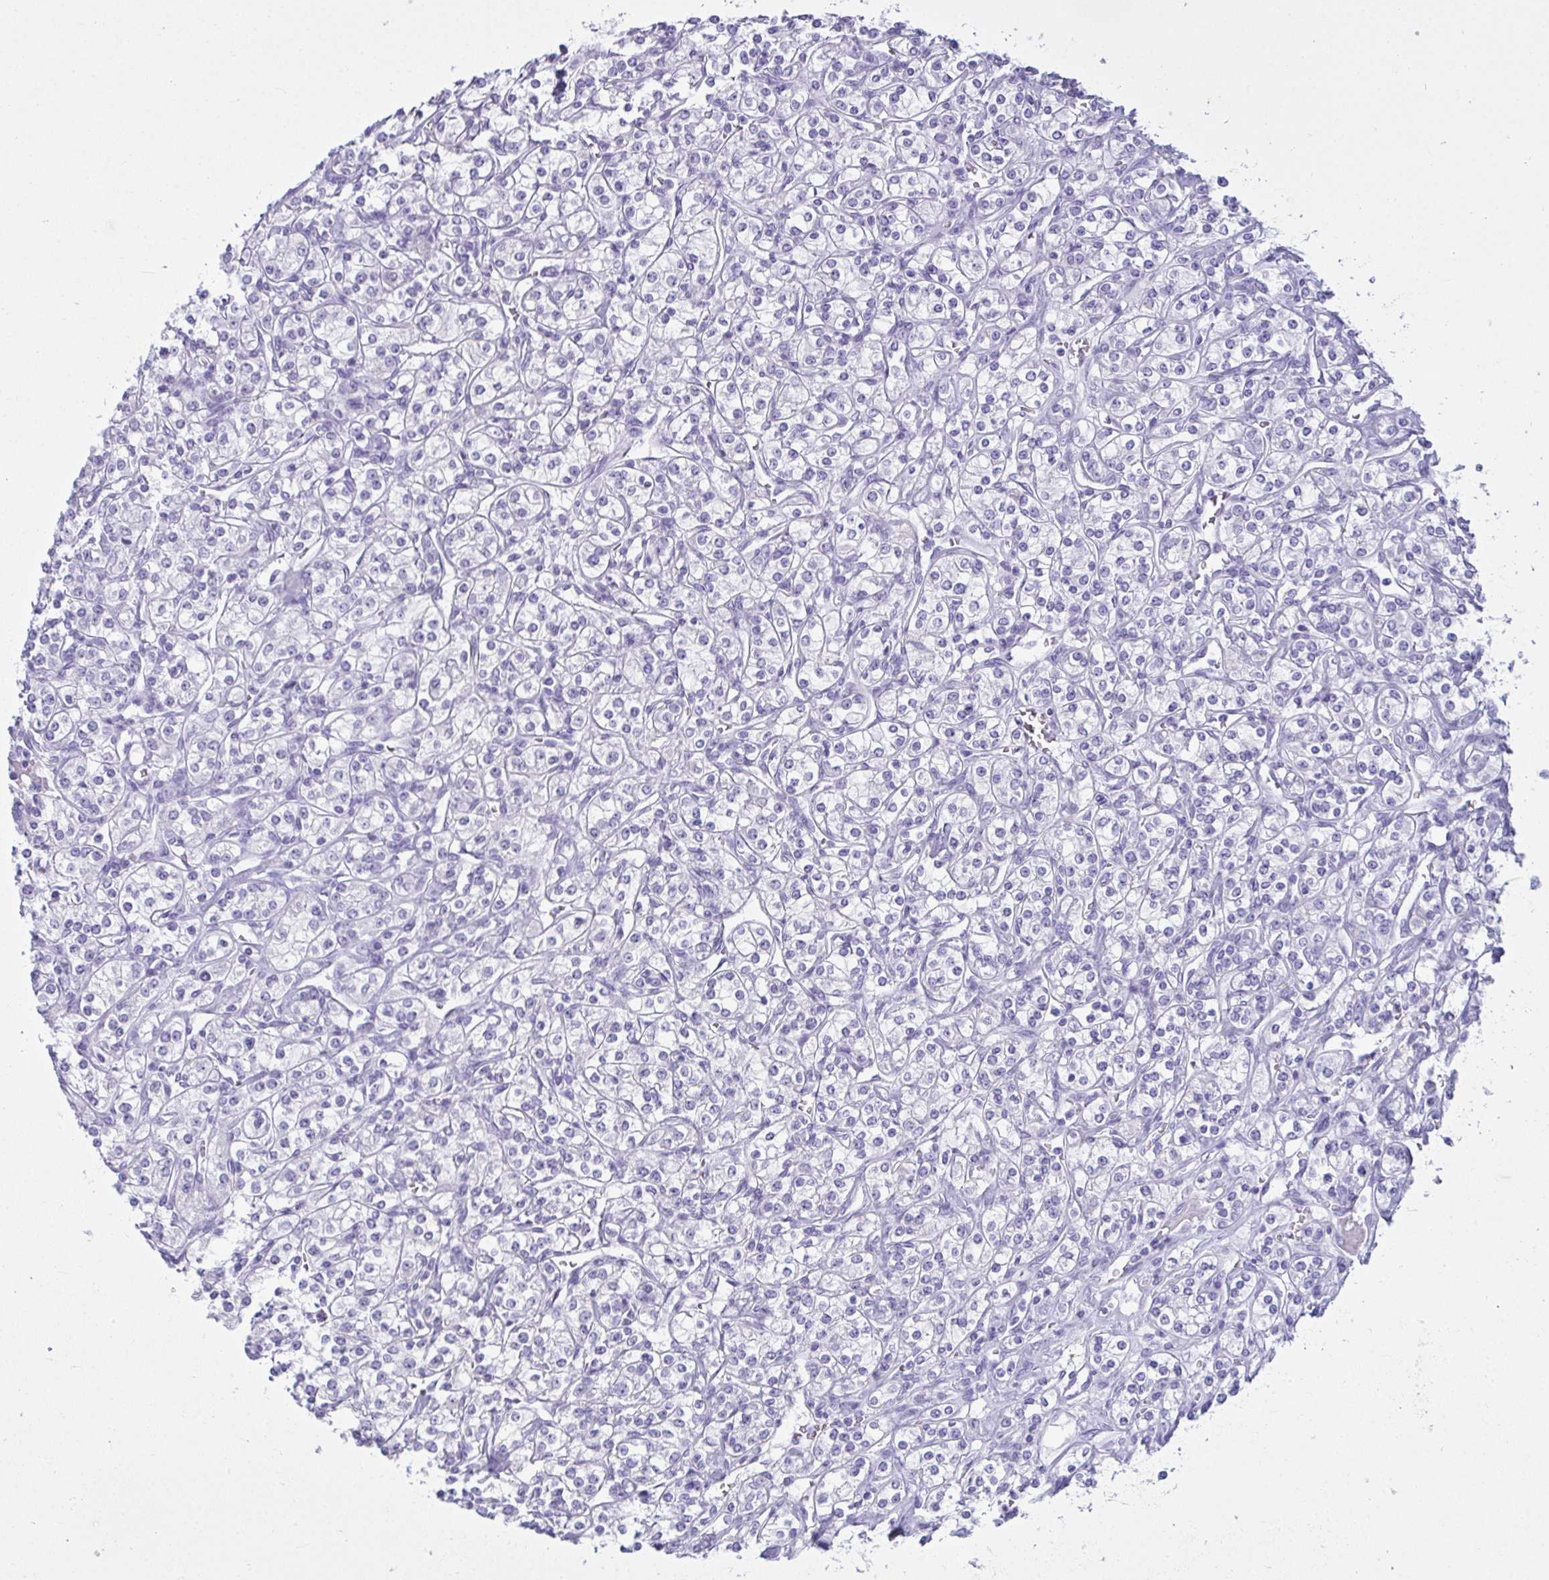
{"staining": {"intensity": "negative", "quantity": "none", "location": "none"}, "tissue": "renal cancer", "cell_type": "Tumor cells", "image_type": "cancer", "snomed": [{"axis": "morphology", "description": "Adenocarcinoma, NOS"}, {"axis": "topography", "description": "Kidney"}], "caption": "Renal cancer (adenocarcinoma) stained for a protein using immunohistochemistry shows no positivity tumor cells.", "gene": "CLGN", "patient": {"sex": "male", "age": 77}}